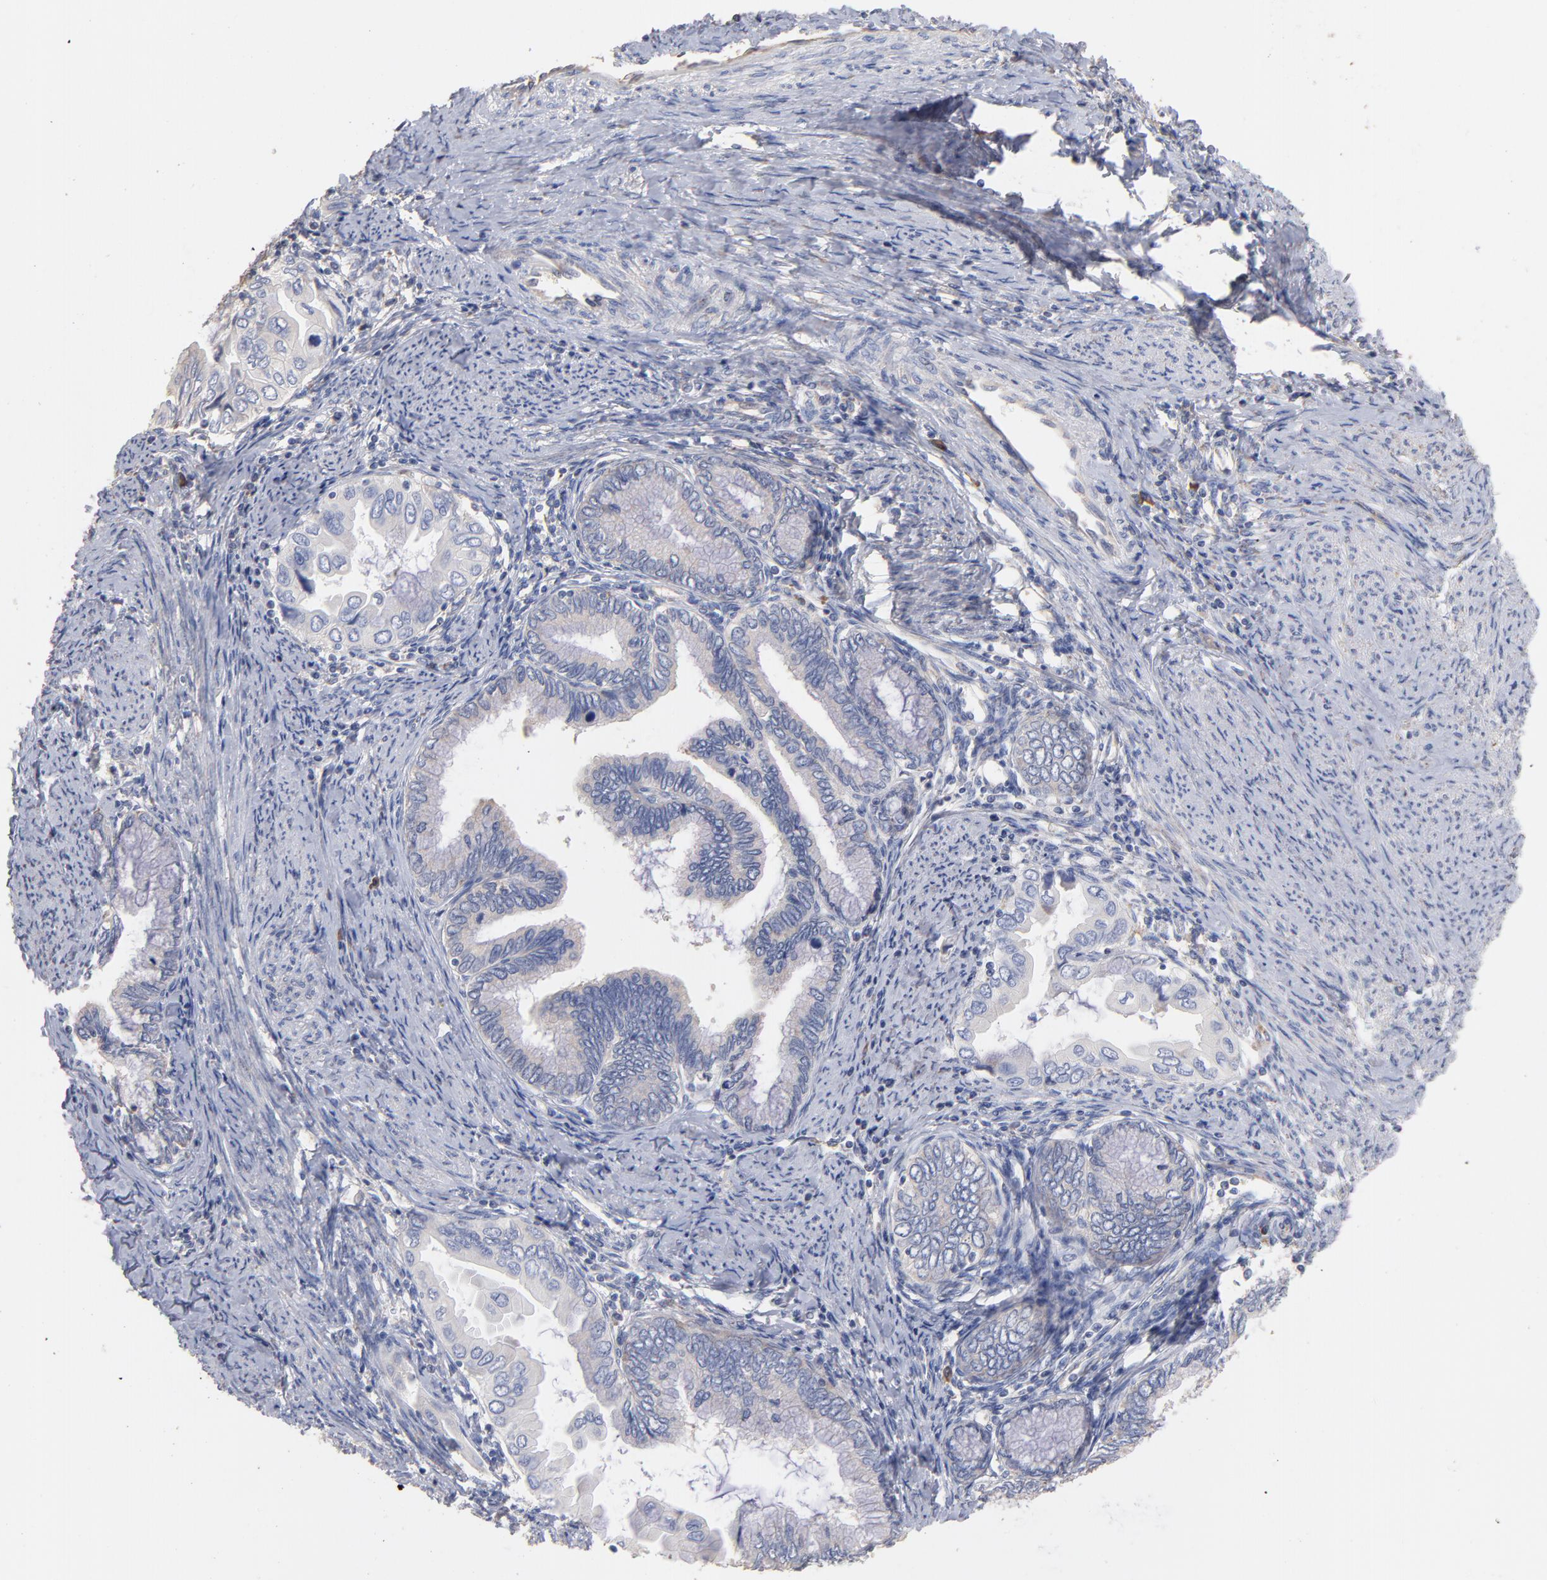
{"staining": {"intensity": "negative", "quantity": "none", "location": "none"}, "tissue": "cervical cancer", "cell_type": "Tumor cells", "image_type": "cancer", "snomed": [{"axis": "morphology", "description": "Adenocarcinoma, NOS"}, {"axis": "topography", "description": "Cervix"}], "caption": "This image is of cervical cancer (adenocarcinoma) stained with immunohistochemistry (IHC) to label a protein in brown with the nuclei are counter-stained blue. There is no staining in tumor cells.", "gene": "RPL9", "patient": {"sex": "female", "age": 49}}